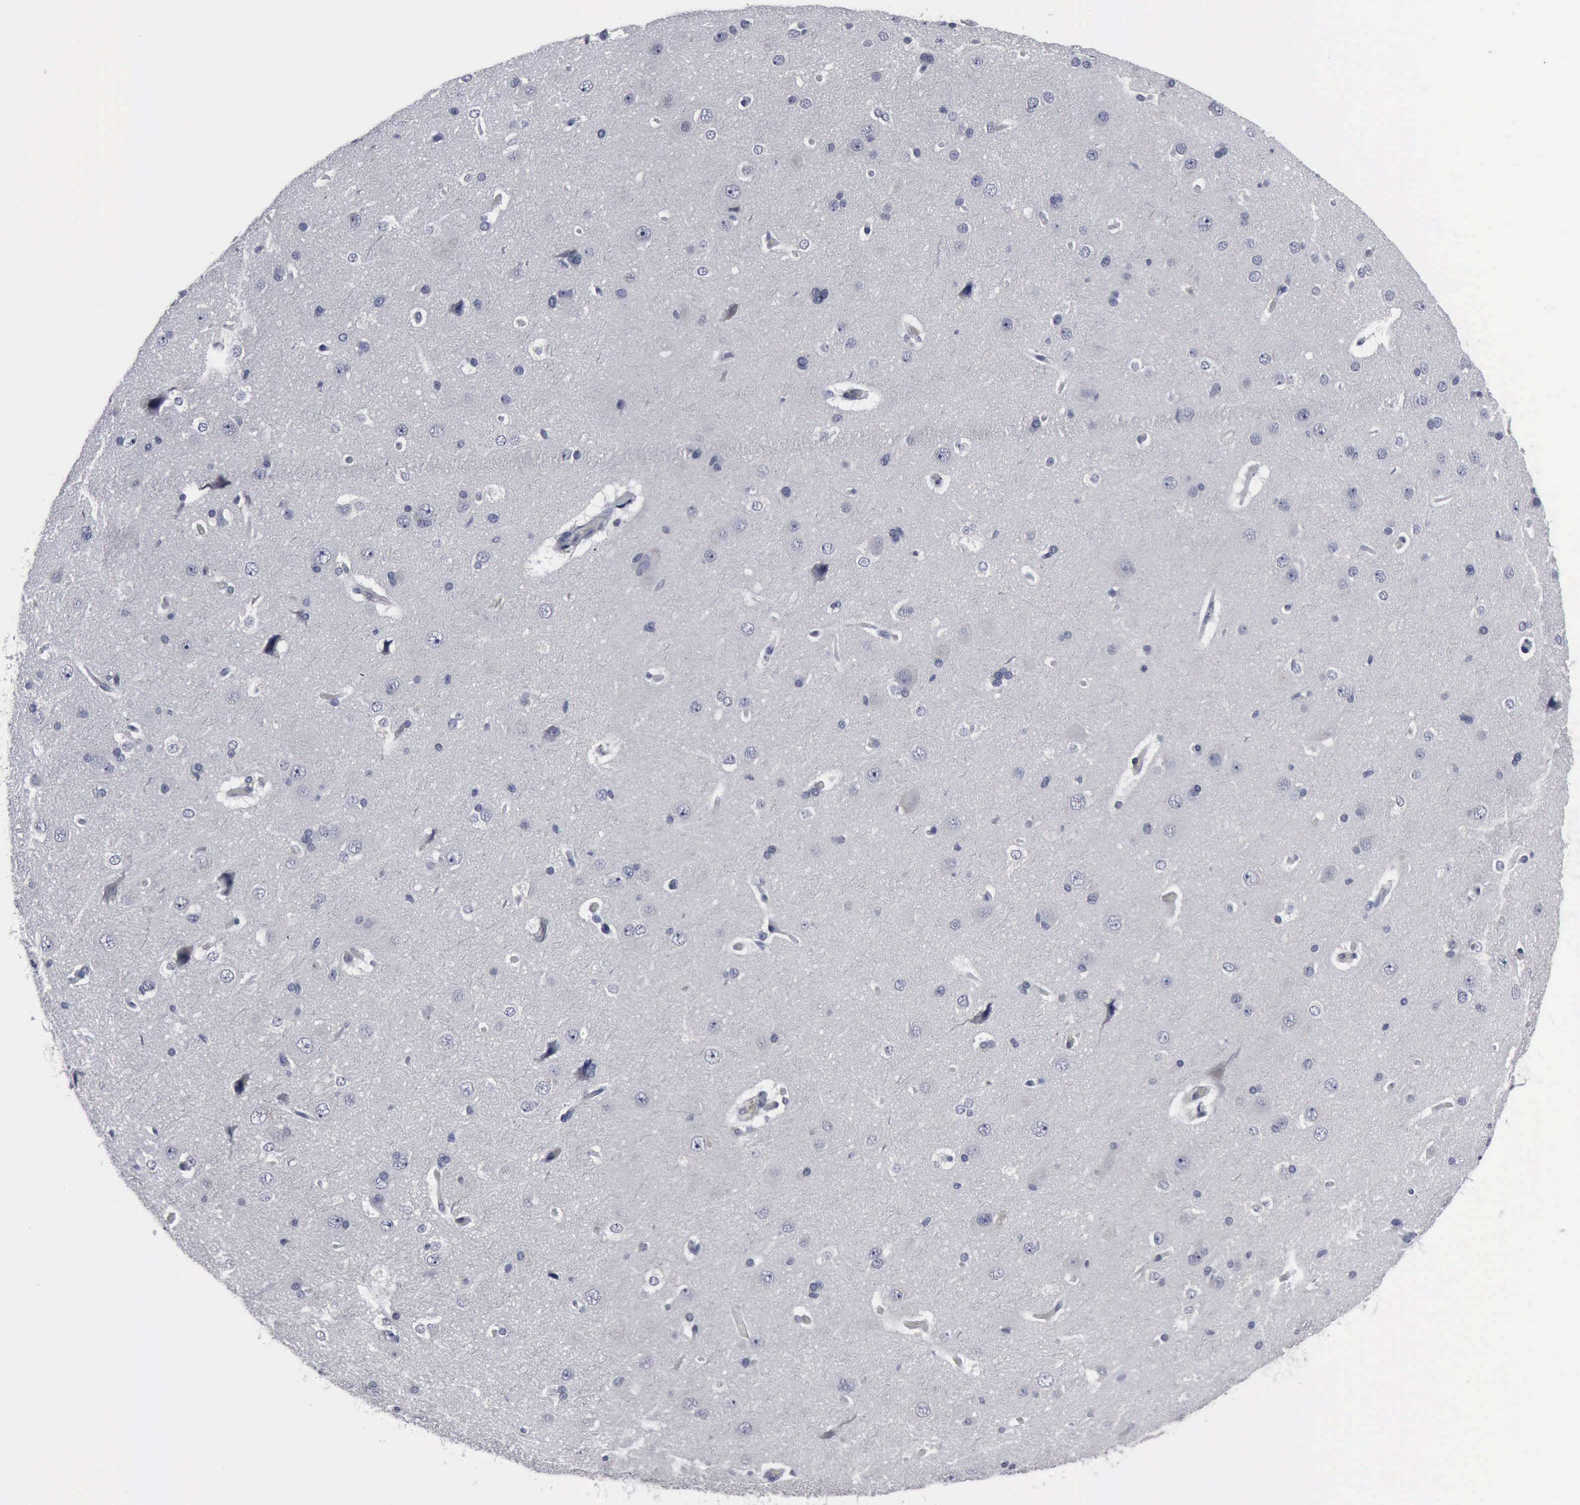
{"staining": {"intensity": "negative", "quantity": "none", "location": "none"}, "tissue": "cerebral cortex", "cell_type": "Endothelial cells", "image_type": "normal", "snomed": [{"axis": "morphology", "description": "Normal tissue, NOS"}, {"axis": "topography", "description": "Cerebral cortex"}], "caption": "High magnification brightfield microscopy of unremarkable cerebral cortex stained with DAB (3,3'-diaminobenzidine) (brown) and counterstained with hematoxylin (blue): endothelial cells show no significant positivity. (DAB (3,3'-diaminobenzidine) IHC visualized using brightfield microscopy, high magnification).", "gene": "MYO18B", "patient": {"sex": "female", "age": 45}}